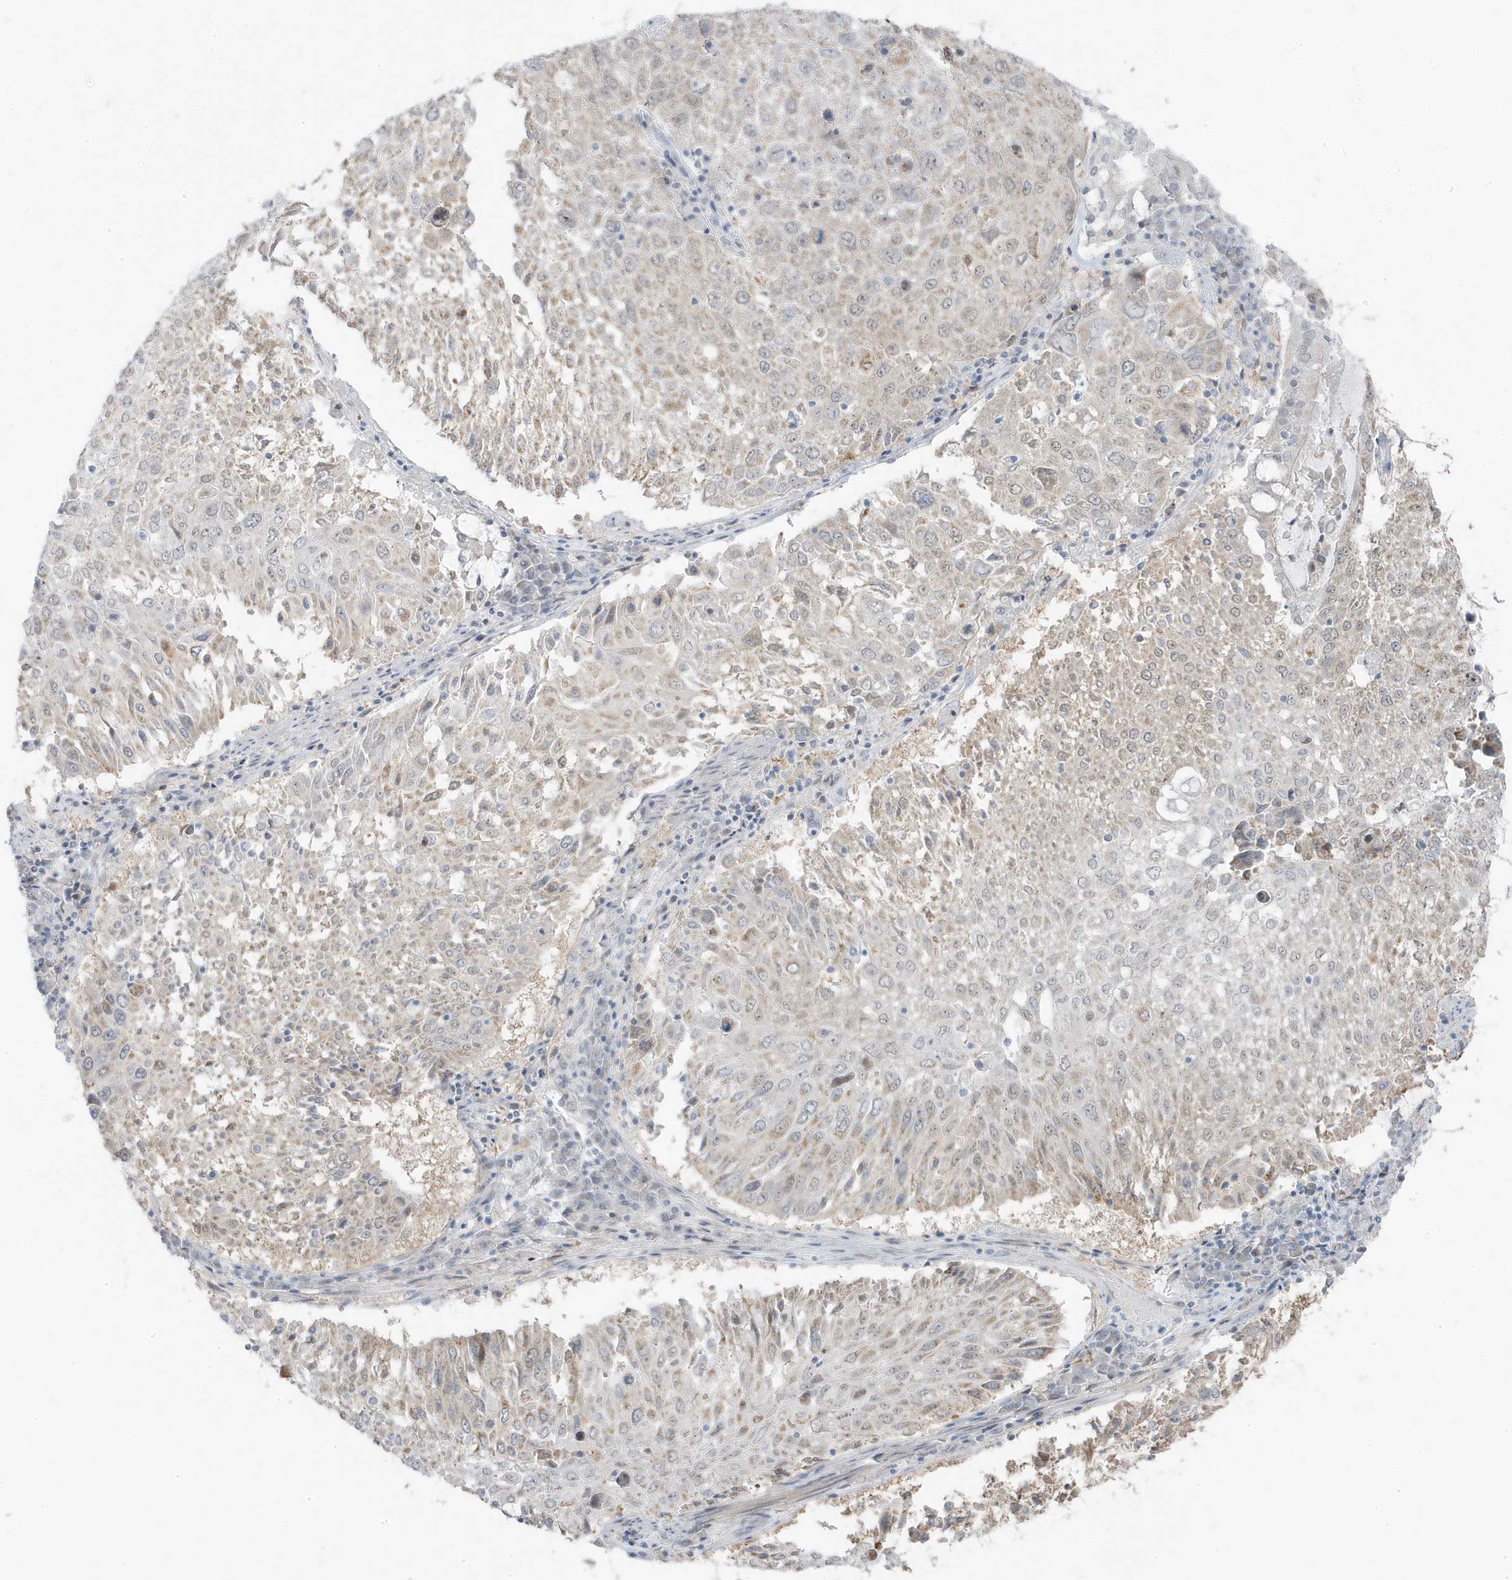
{"staining": {"intensity": "weak", "quantity": "<25%", "location": "cytoplasmic/membranous,nuclear"}, "tissue": "lung cancer", "cell_type": "Tumor cells", "image_type": "cancer", "snomed": [{"axis": "morphology", "description": "Squamous cell carcinoma, NOS"}, {"axis": "topography", "description": "Lung"}], "caption": "Tumor cells show no significant positivity in squamous cell carcinoma (lung).", "gene": "TSEN15", "patient": {"sex": "male", "age": 65}}